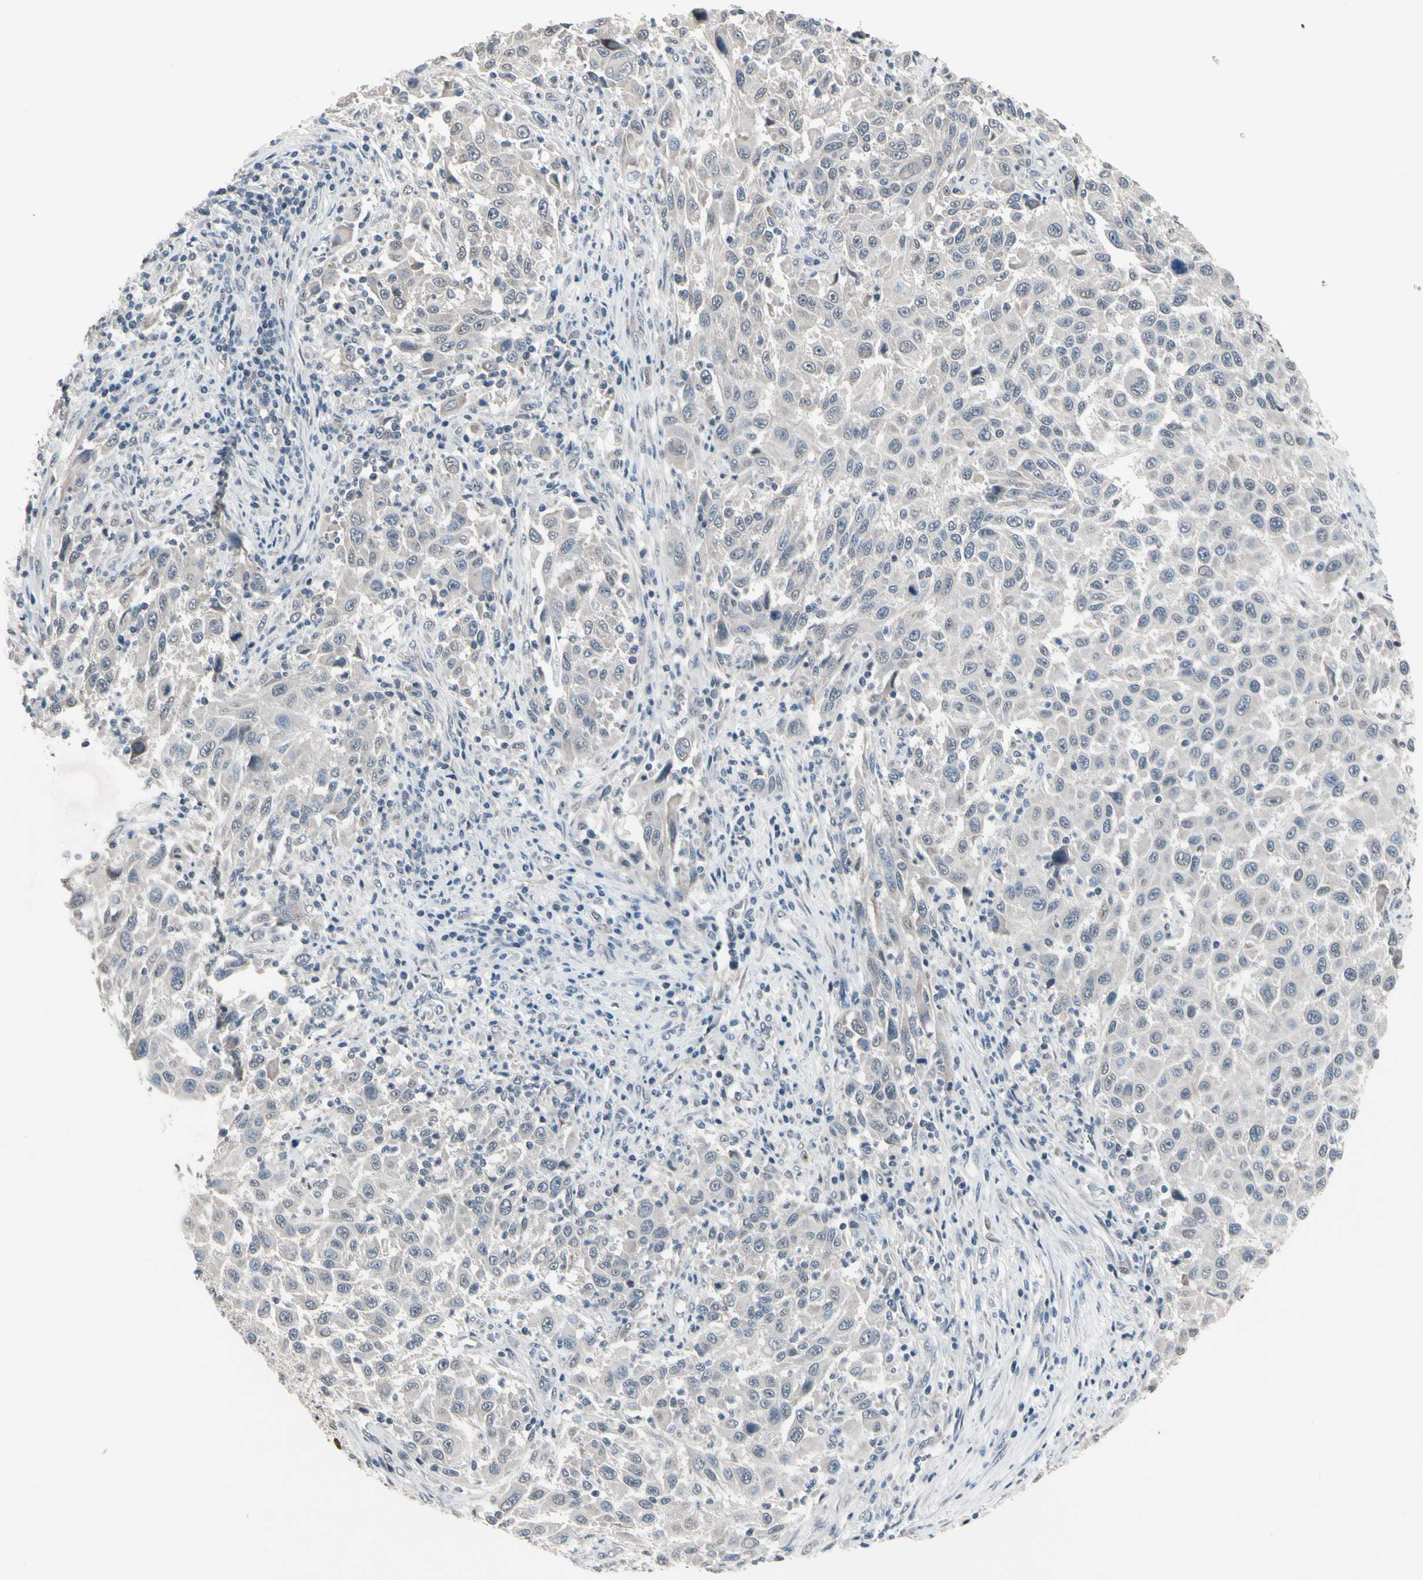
{"staining": {"intensity": "negative", "quantity": "none", "location": "none"}, "tissue": "melanoma", "cell_type": "Tumor cells", "image_type": "cancer", "snomed": [{"axis": "morphology", "description": "Malignant melanoma, Metastatic site"}, {"axis": "topography", "description": "Lymph node"}], "caption": "IHC histopathology image of malignant melanoma (metastatic site) stained for a protein (brown), which displays no positivity in tumor cells.", "gene": "SV2A", "patient": {"sex": "male", "age": 61}}